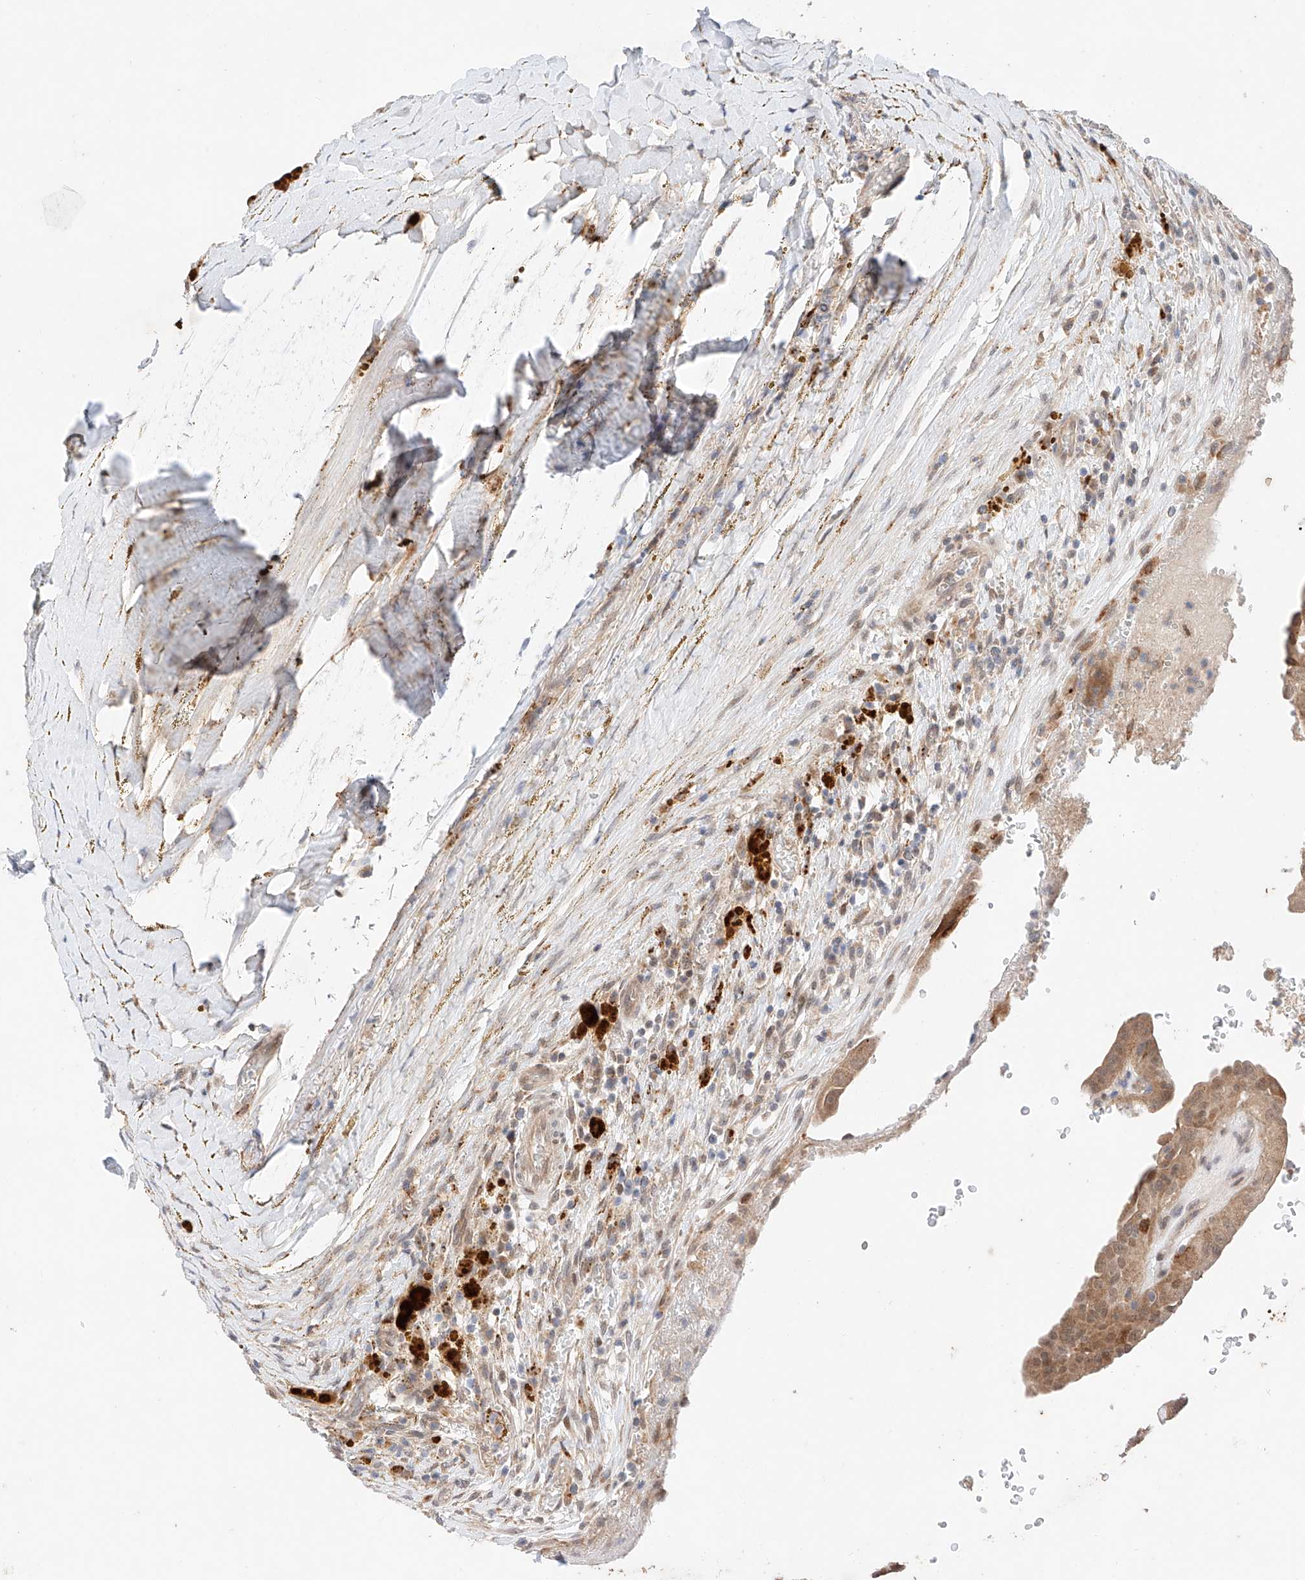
{"staining": {"intensity": "moderate", "quantity": ">75%", "location": "cytoplasmic/membranous,nuclear"}, "tissue": "thyroid cancer", "cell_type": "Tumor cells", "image_type": "cancer", "snomed": [{"axis": "morphology", "description": "Papillary adenocarcinoma, NOS"}, {"axis": "topography", "description": "Thyroid gland"}], "caption": "Thyroid papillary adenocarcinoma stained for a protein displays moderate cytoplasmic/membranous and nuclear positivity in tumor cells.", "gene": "GCNT1", "patient": {"sex": "male", "age": 77}}